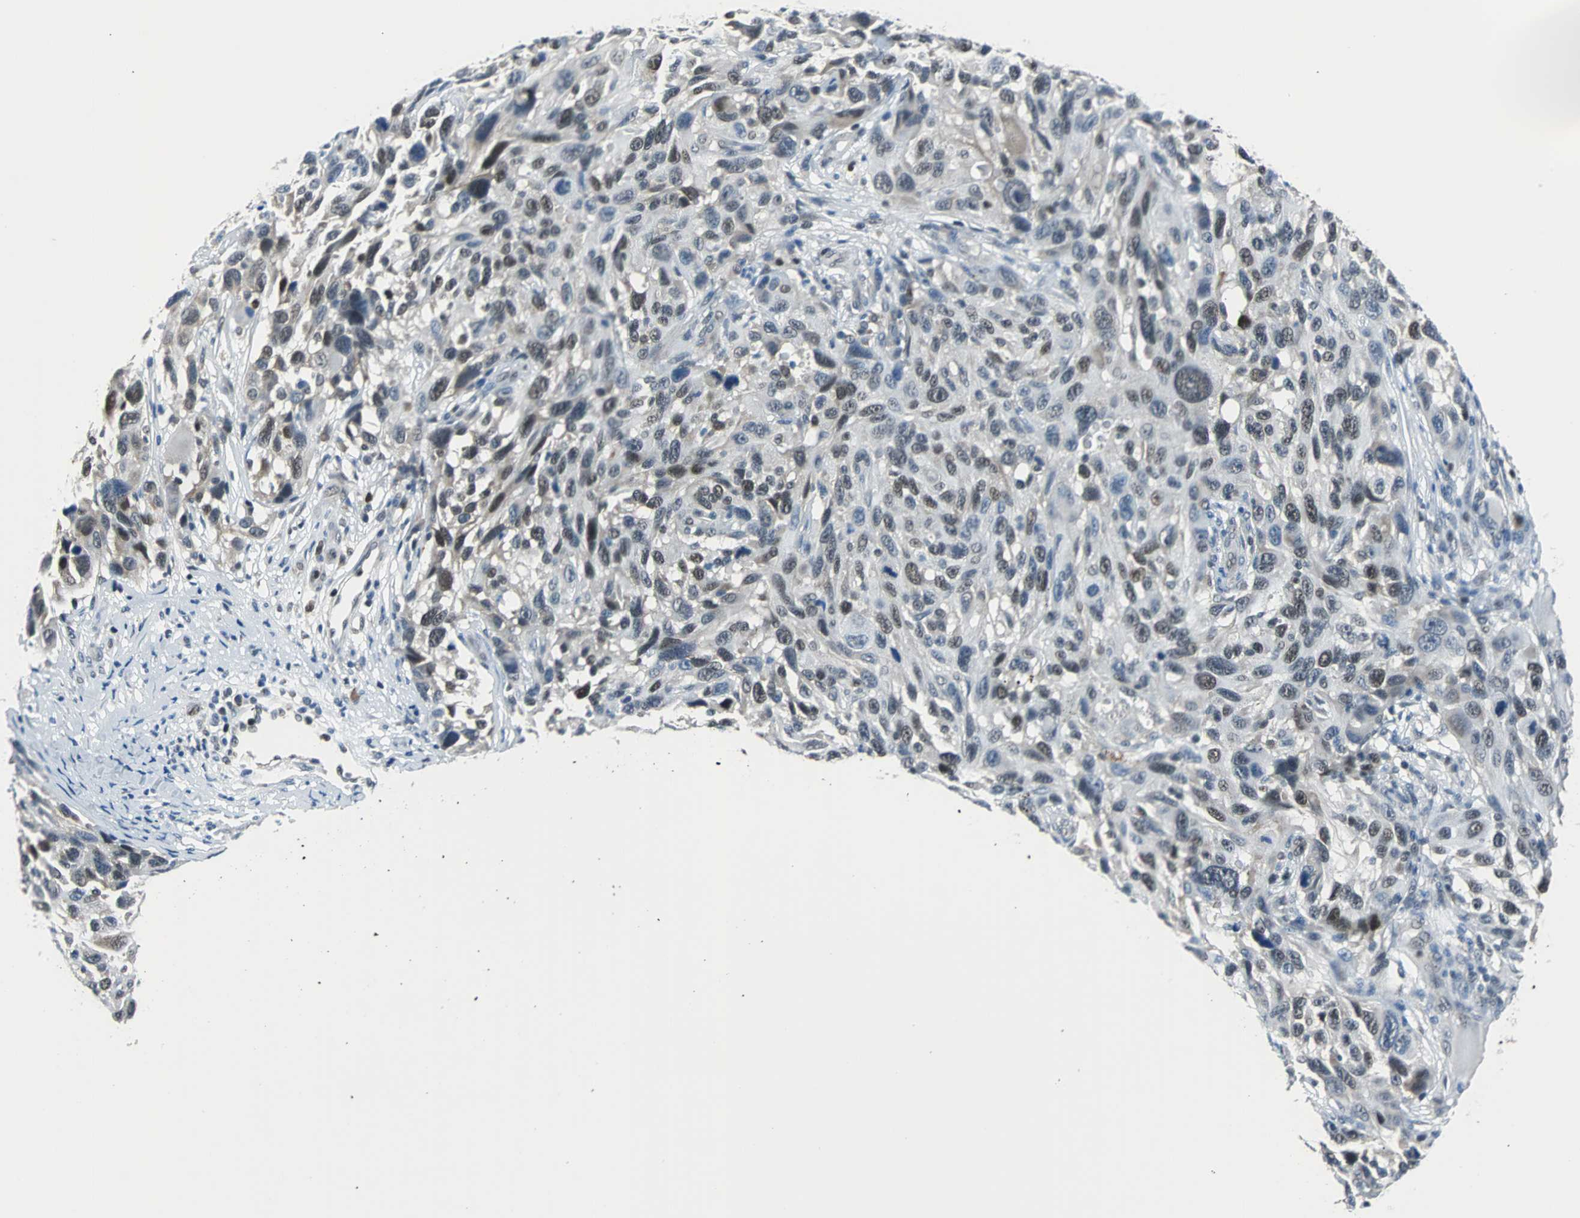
{"staining": {"intensity": "moderate", "quantity": "25%-75%", "location": "nuclear"}, "tissue": "melanoma", "cell_type": "Tumor cells", "image_type": "cancer", "snomed": [{"axis": "morphology", "description": "Malignant melanoma, NOS"}, {"axis": "topography", "description": "Skin"}], "caption": "Malignant melanoma stained for a protein shows moderate nuclear positivity in tumor cells. (IHC, brightfield microscopy, high magnification).", "gene": "USP28", "patient": {"sex": "male", "age": 53}}